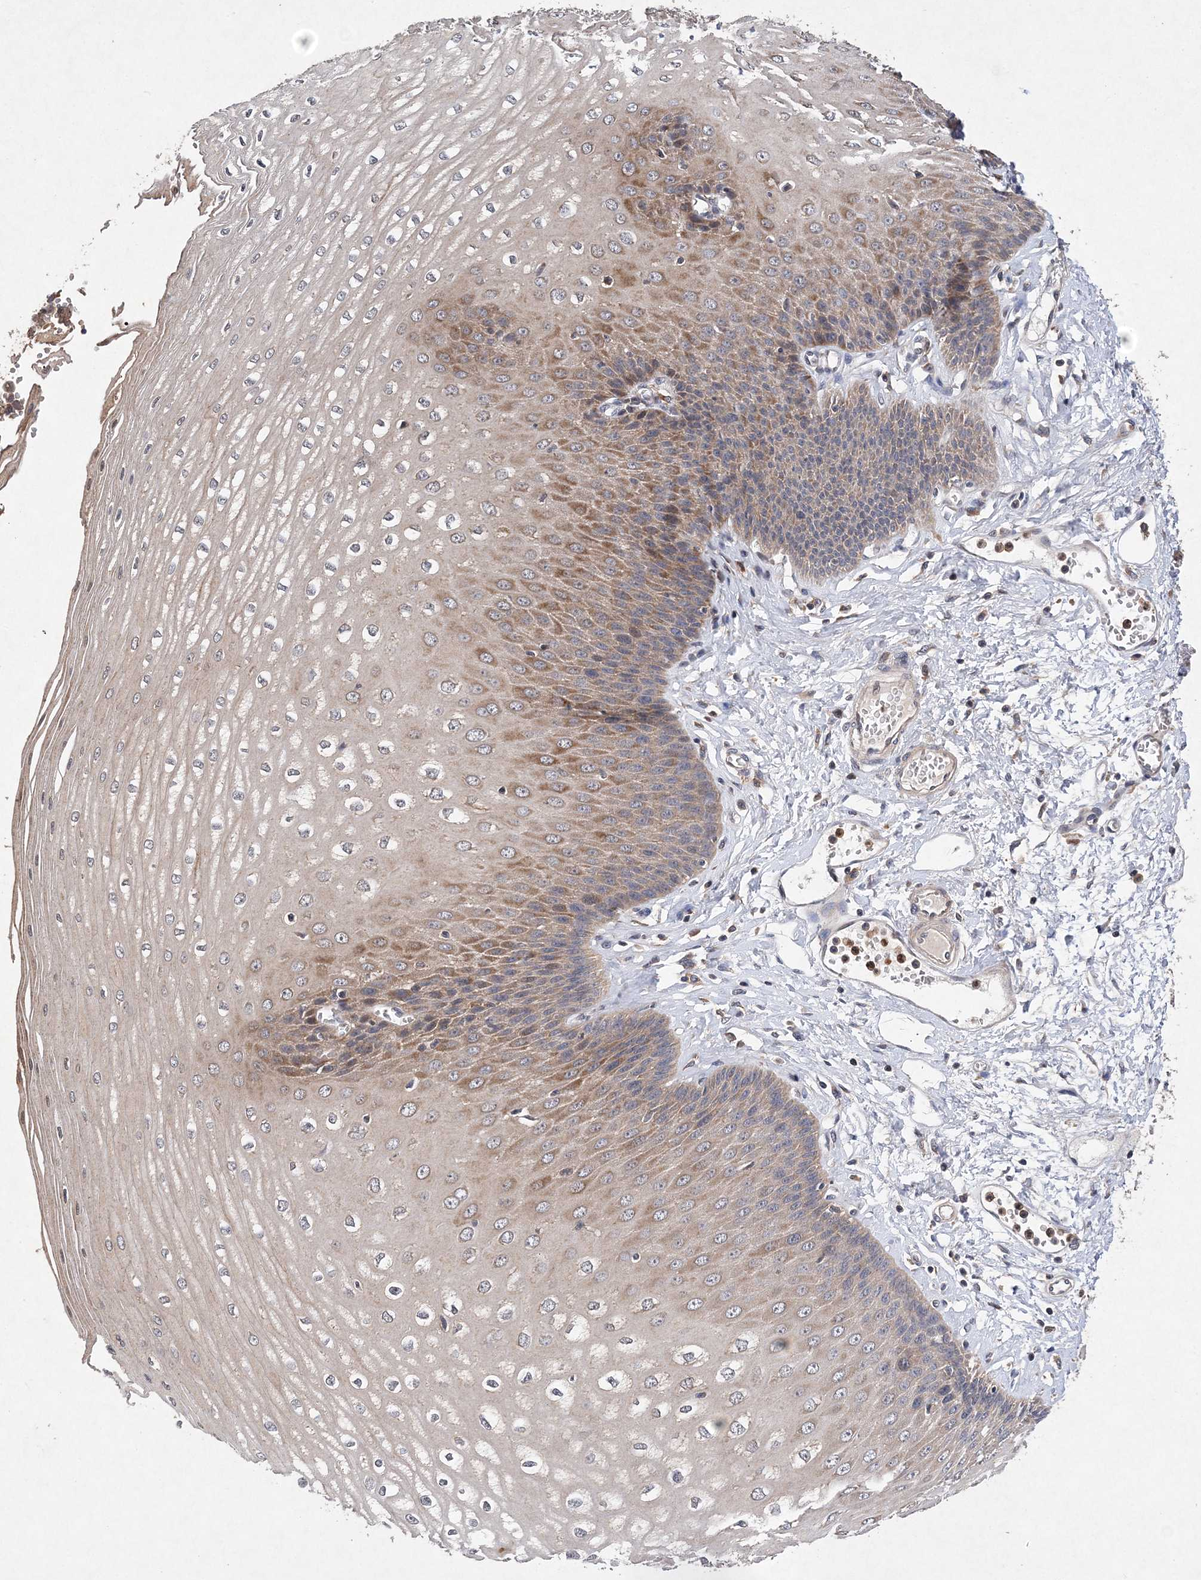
{"staining": {"intensity": "moderate", "quantity": ">75%", "location": "cytoplasmic/membranous"}, "tissue": "esophagus", "cell_type": "Squamous epithelial cells", "image_type": "normal", "snomed": [{"axis": "morphology", "description": "Normal tissue, NOS"}, {"axis": "topography", "description": "Esophagus"}], "caption": "A micrograph of esophagus stained for a protein reveals moderate cytoplasmic/membranous brown staining in squamous epithelial cells.", "gene": "PROSER1", "patient": {"sex": "male", "age": 60}}